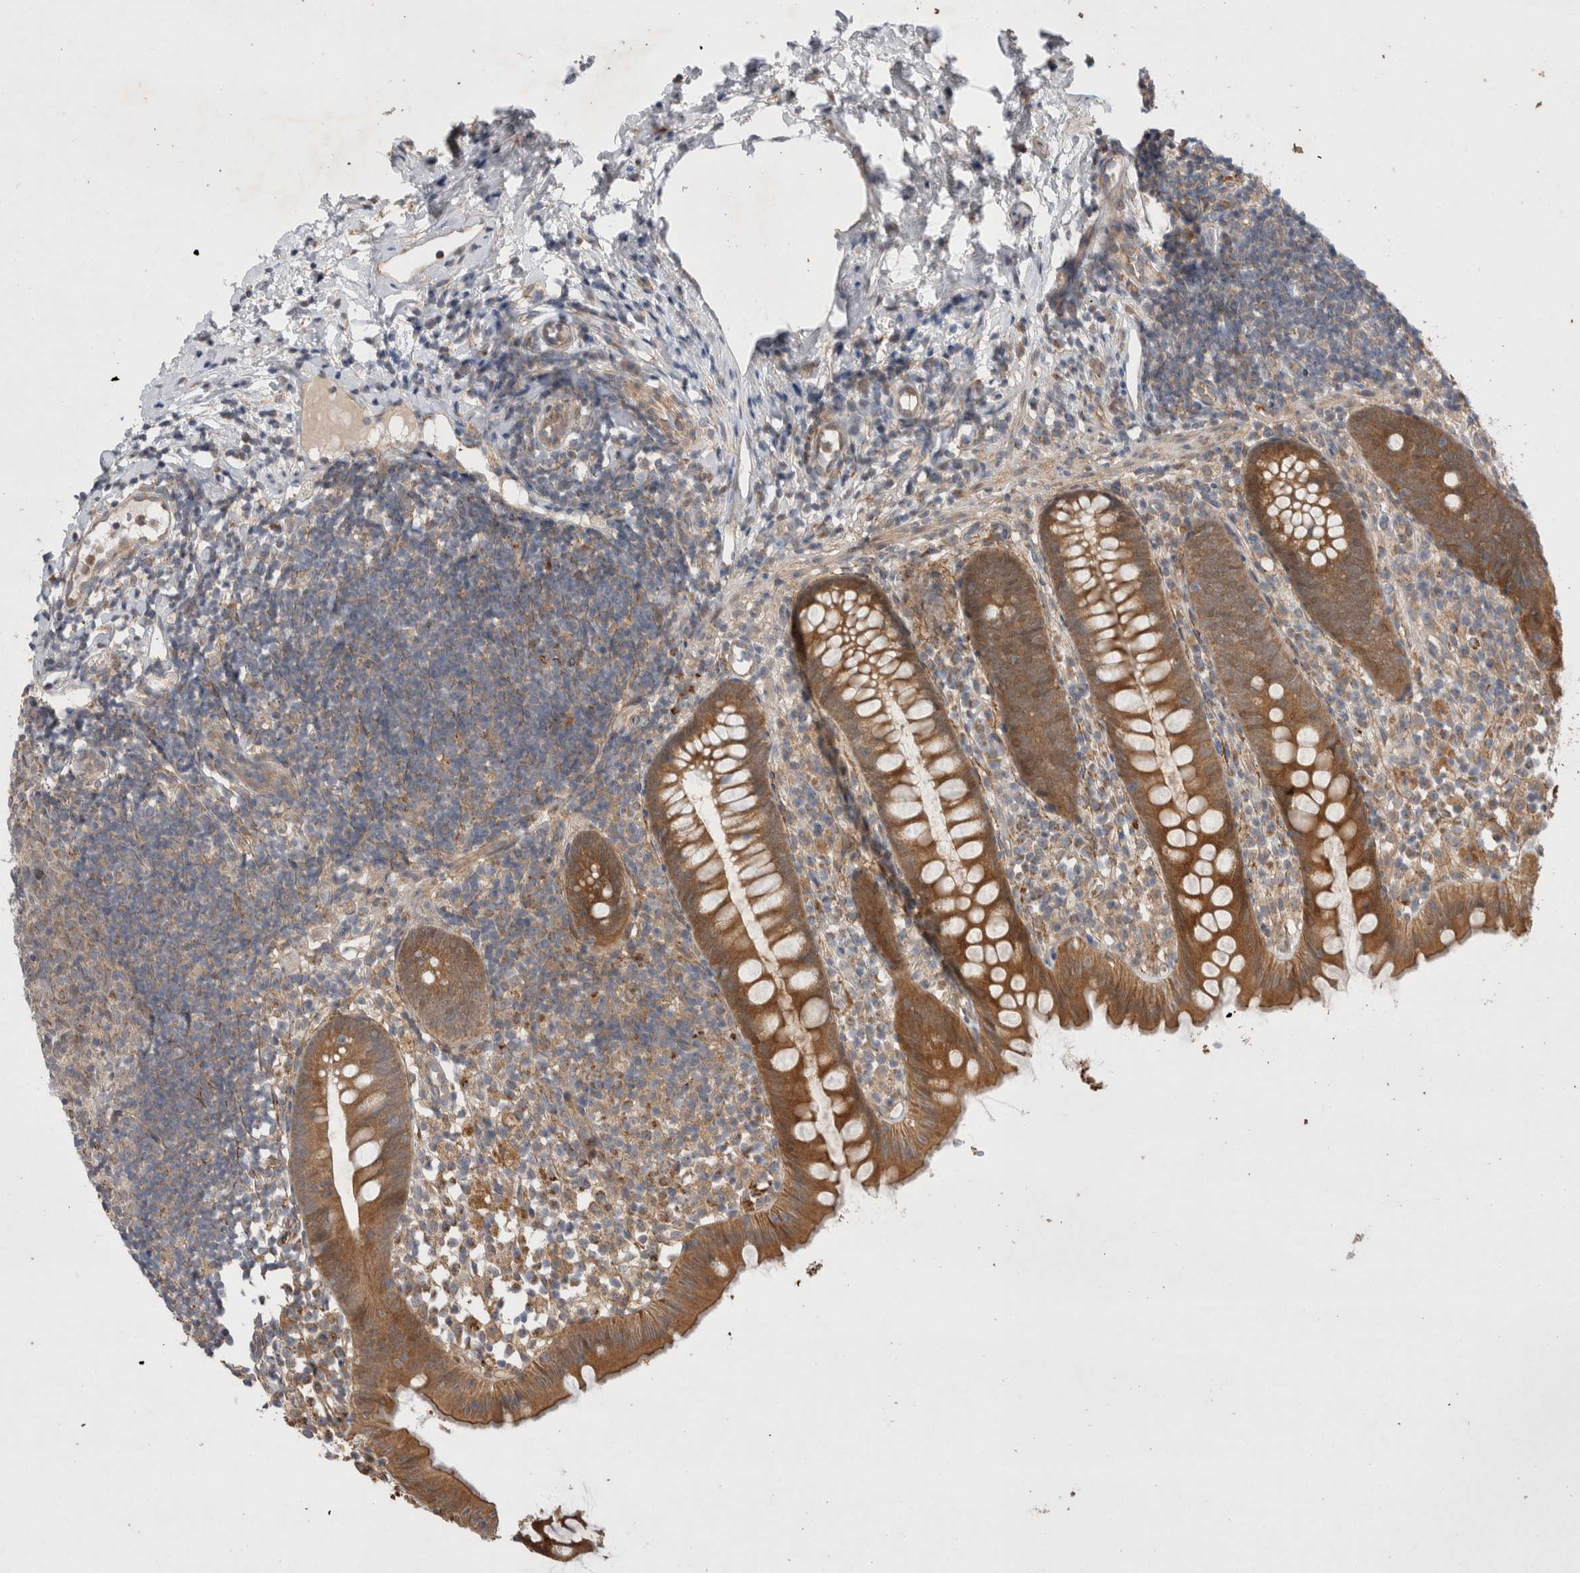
{"staining": {"intensity": "strong", "quantity": ">75%", "location": "cytoplasmic/membranous"}, "tissue": "appendix", "cell_type": "Glandular cells", "image_type": "normal", "snomed": [{"axis": "morphology", "description": "Normal tissue, NOS"}, {"axis": "topography", "description": "Appendix"}], "caption": "IHC (DAB) staining of benign human appendix exhibits strong cytoplasmic/membranous protein staining in approximately >75% of glandular cells.", "gene": "GSDMB", "patient": {"sex": "female", "age": 20}}